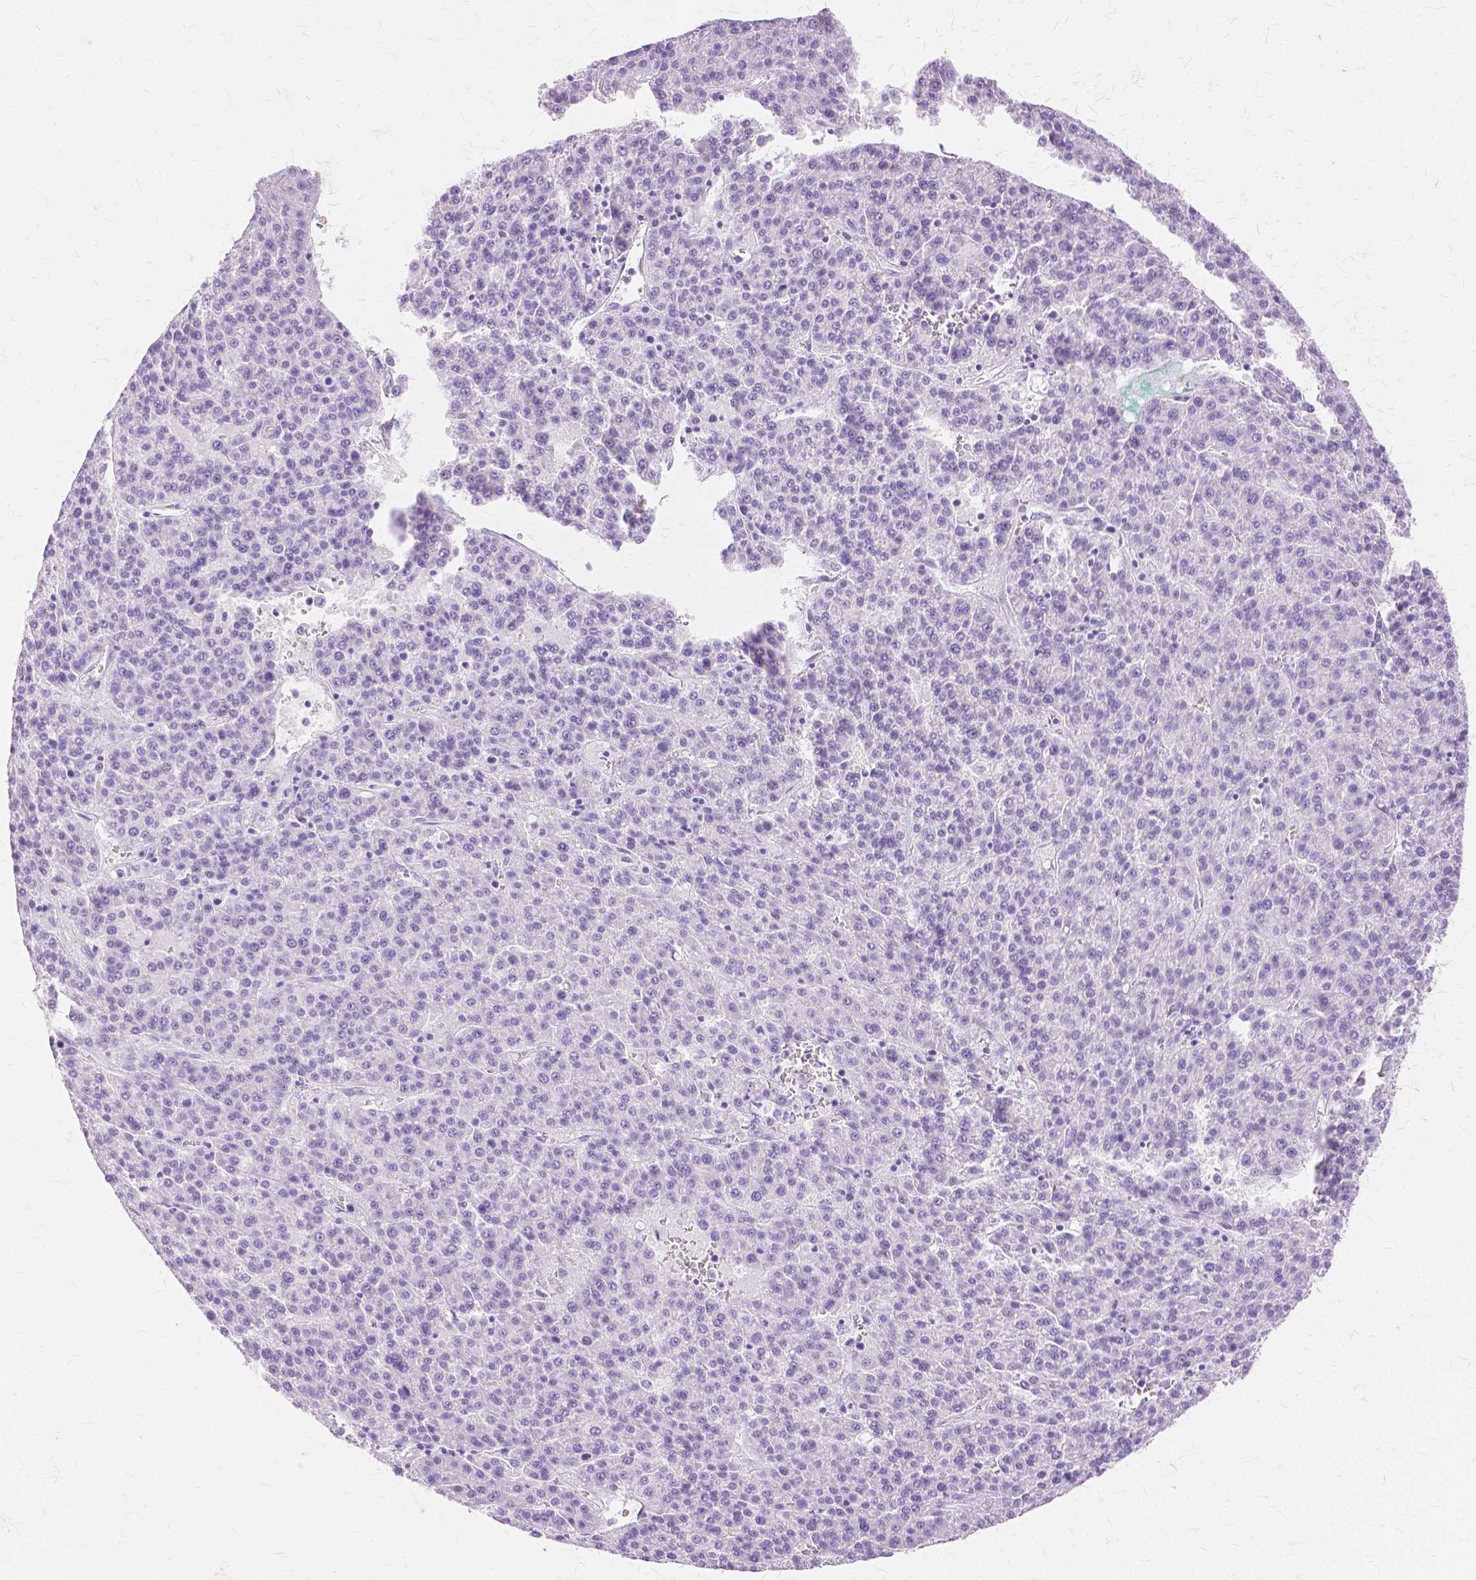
{"staining": {"intensity": "negative", "quantity": "none", "location": "none"}, "tissue": "liver cancer", "cell_type": "Tumor cells", "image_type": "cancer", "snomed": [{"axis": "morphology", "description": "Carcinoma, Hepatocellular, NOS"}, {"axis": "topography", "description": "Liver"}], "caption": "IHC of liver cancer demonstrates no staining in tumor cells.", "gene": "TGM1", "patient": {"sex": "female", "age": 58}}